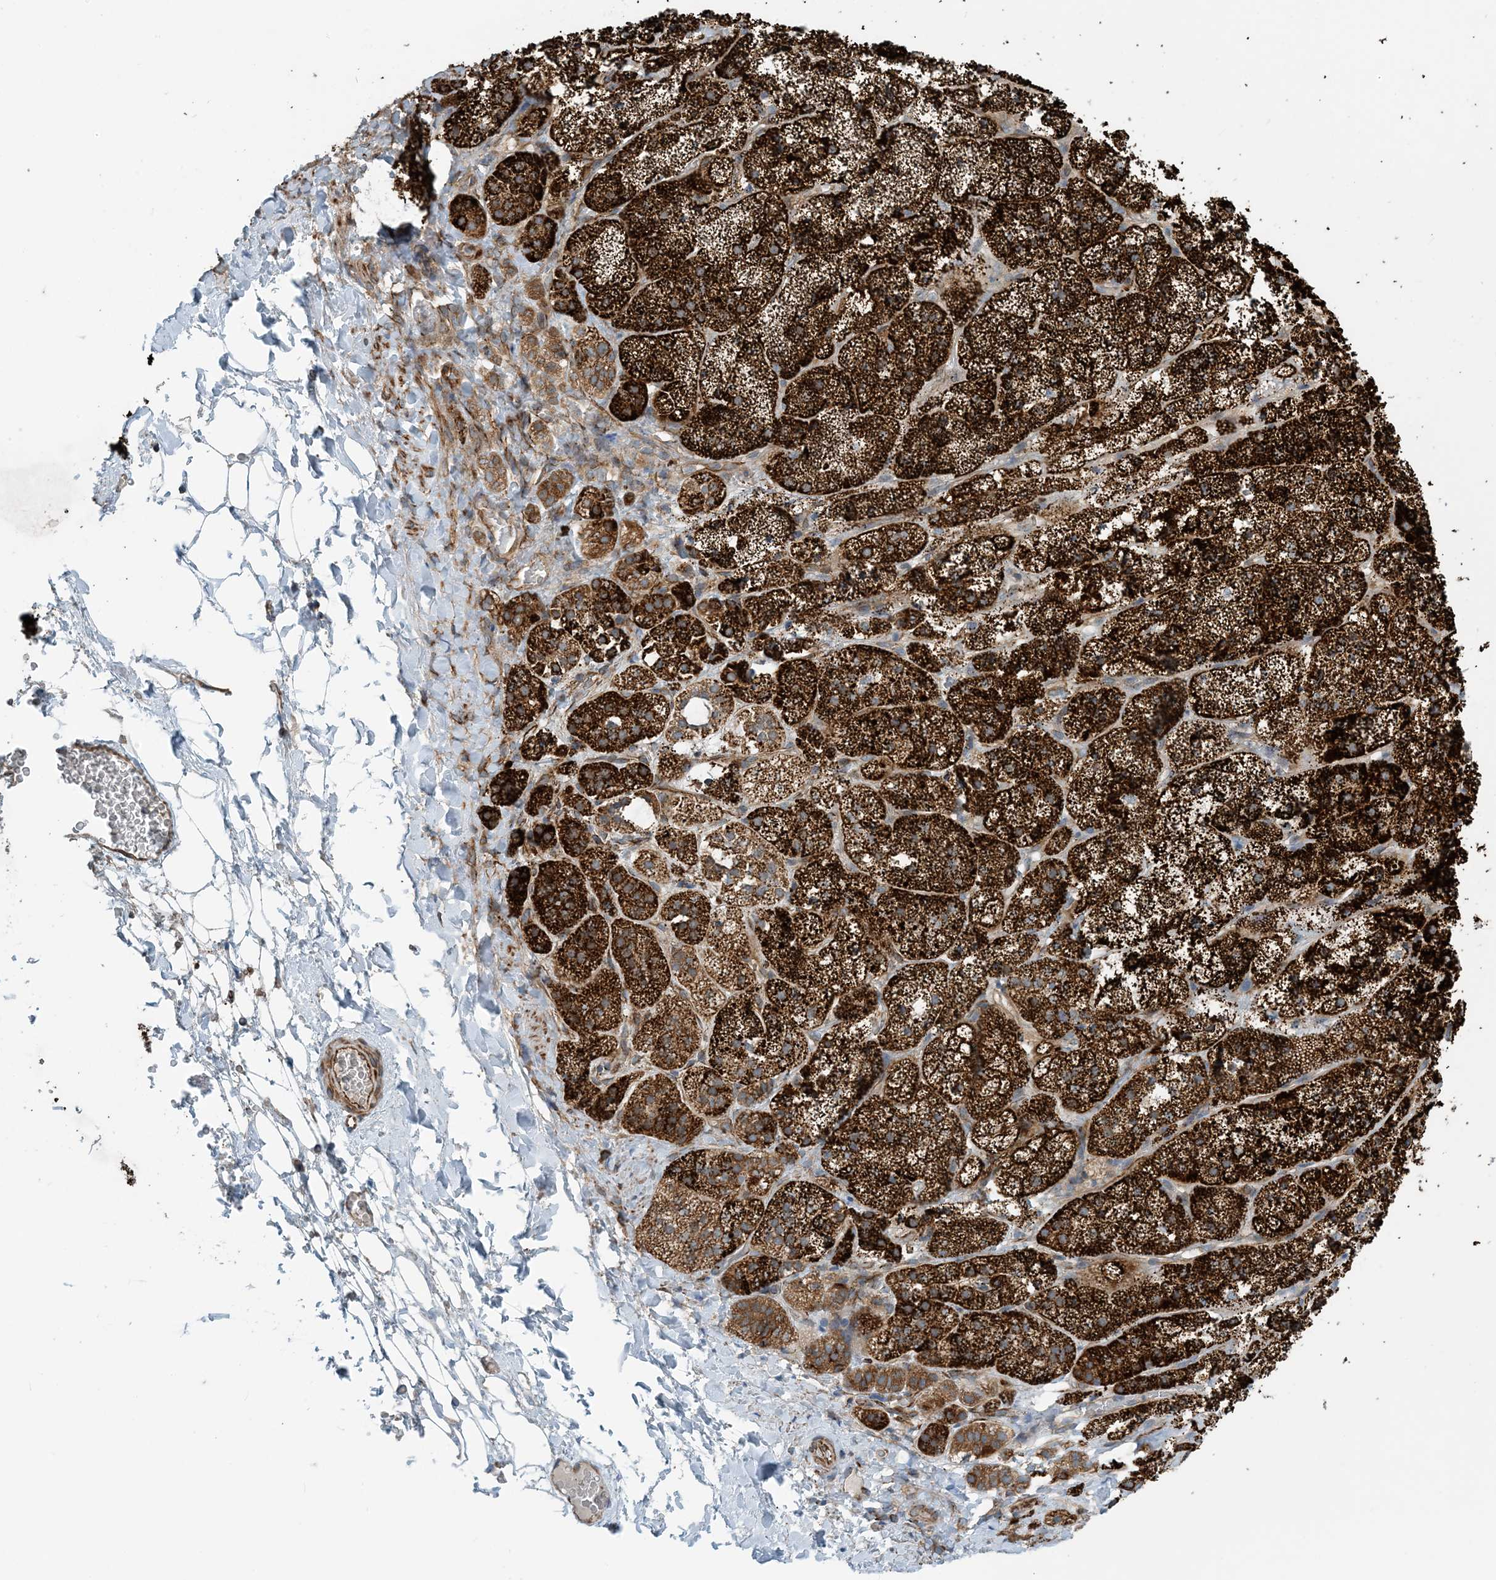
{"staining": {"intensity": "strong", "quantity": ">75%", "location": "cytoplasmic/membranous"}, "tissue": "adrenal gland", "cell_type": "Glandular cells", "image_type": "normal", "snomed": [{"axis": "morphology", "description": "Normal tissue, NOS"}, {"axis": "topography", "description": "Adrenal gland"}], "caption": "IHC photomicrograph of benign human adrenal gland stained for a protein (brown), which reveals high levels of strong cytoplasmic/membranous staining in approximately >75% of glandular cells.", "gene": "ZBTB3", "patient": {"sex": "female", "age": 44}}